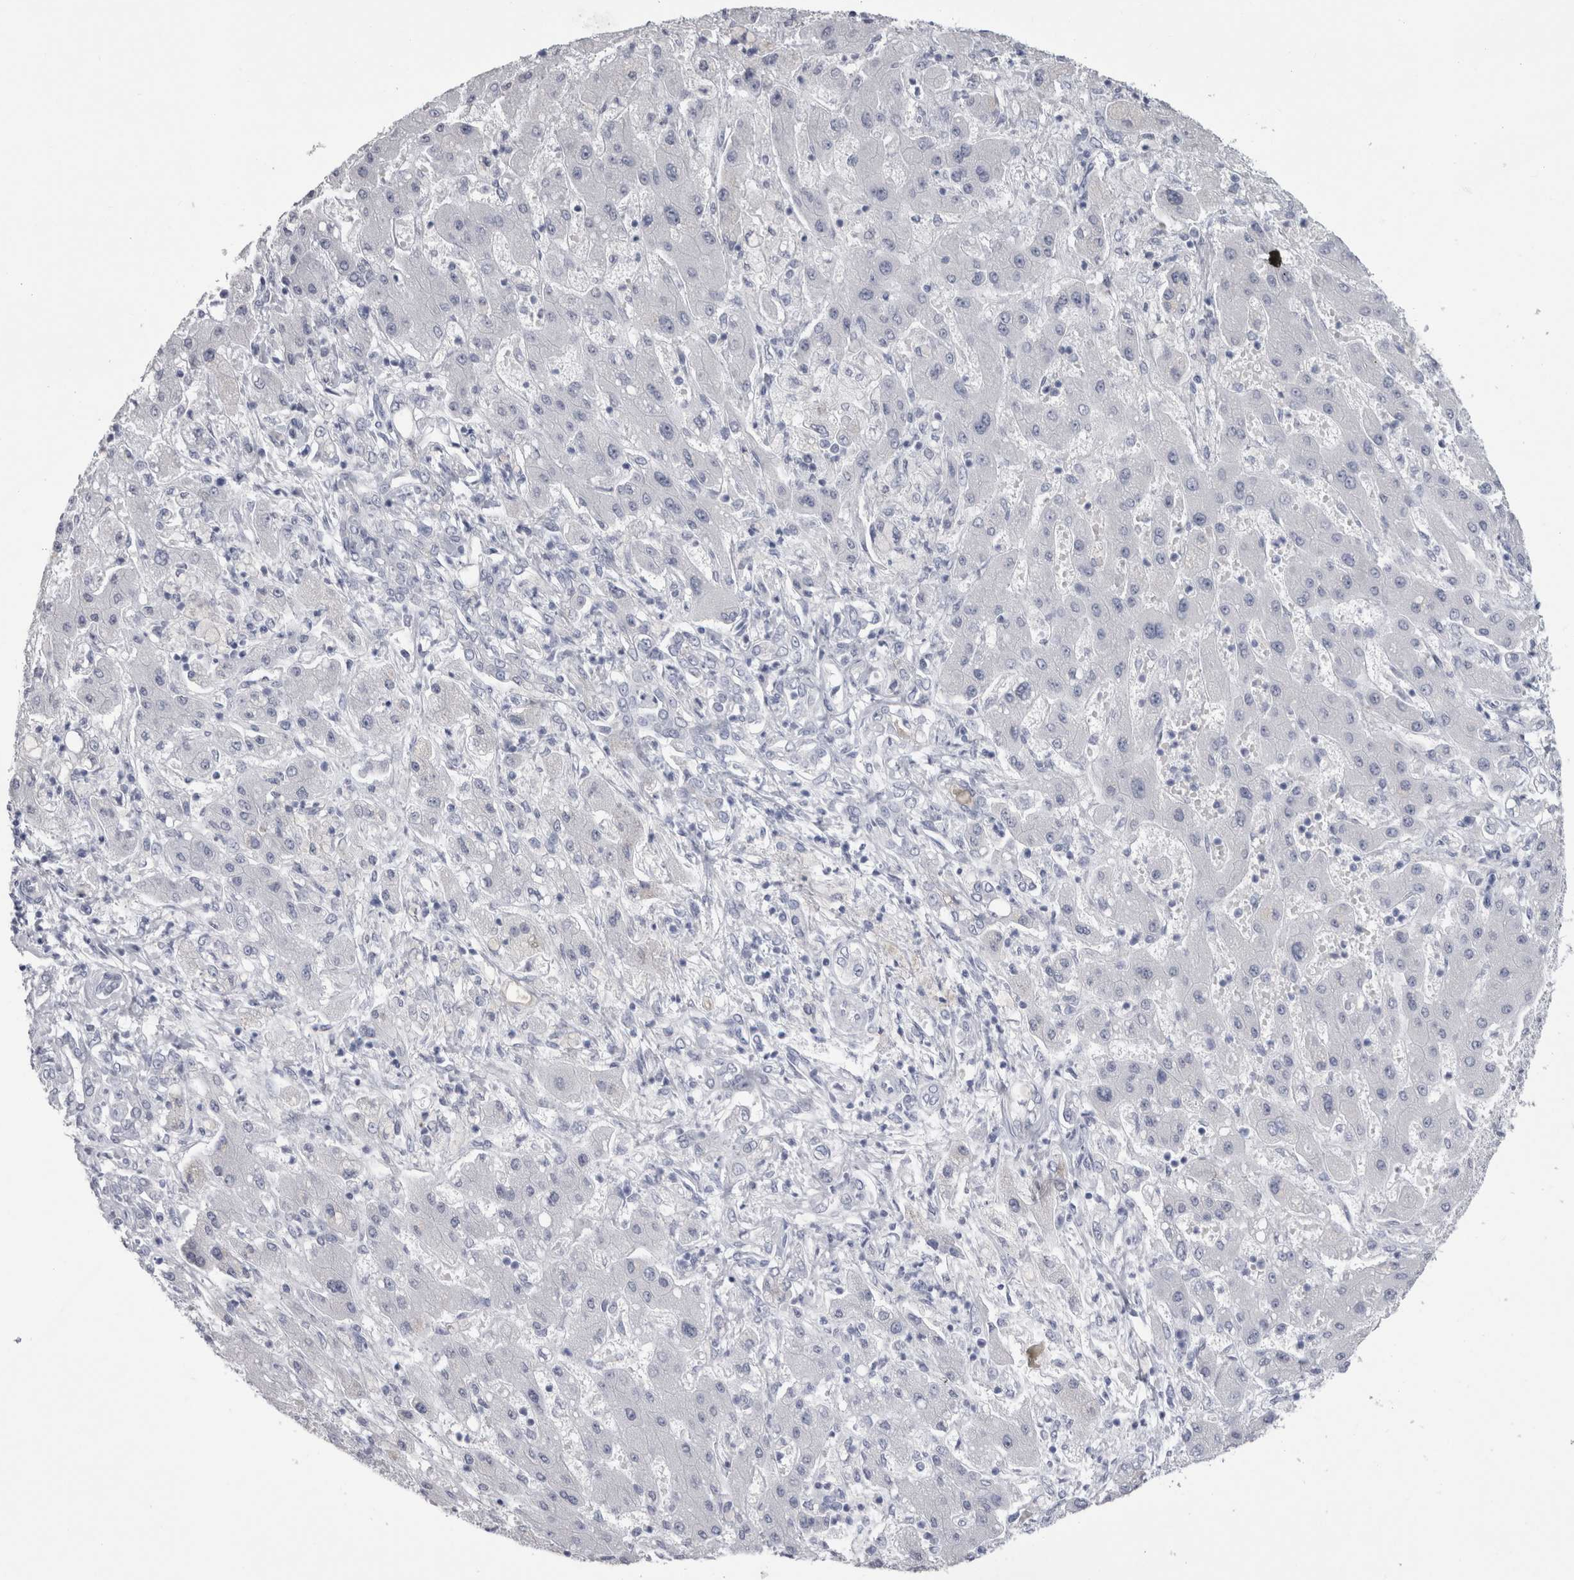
{"staining": {"intensity": "negative", "quantity": "none", "location": "none"}, "tissue": "liver cancer", "cell_type": "Tumor cells", "image_type": "cancer", "snomed": [{"axis": "morphology", "description": "Cholangiocarcinoma"}, {"axis": "topography", "description": "Liver"}], "caption": "IHC micrograph of liver cholangiocarcinoma stained for a protein (brown), which exhibits no staining in tumor cells.", "gene": "PTH", "patient": {"sex": "male", "age": 50}}